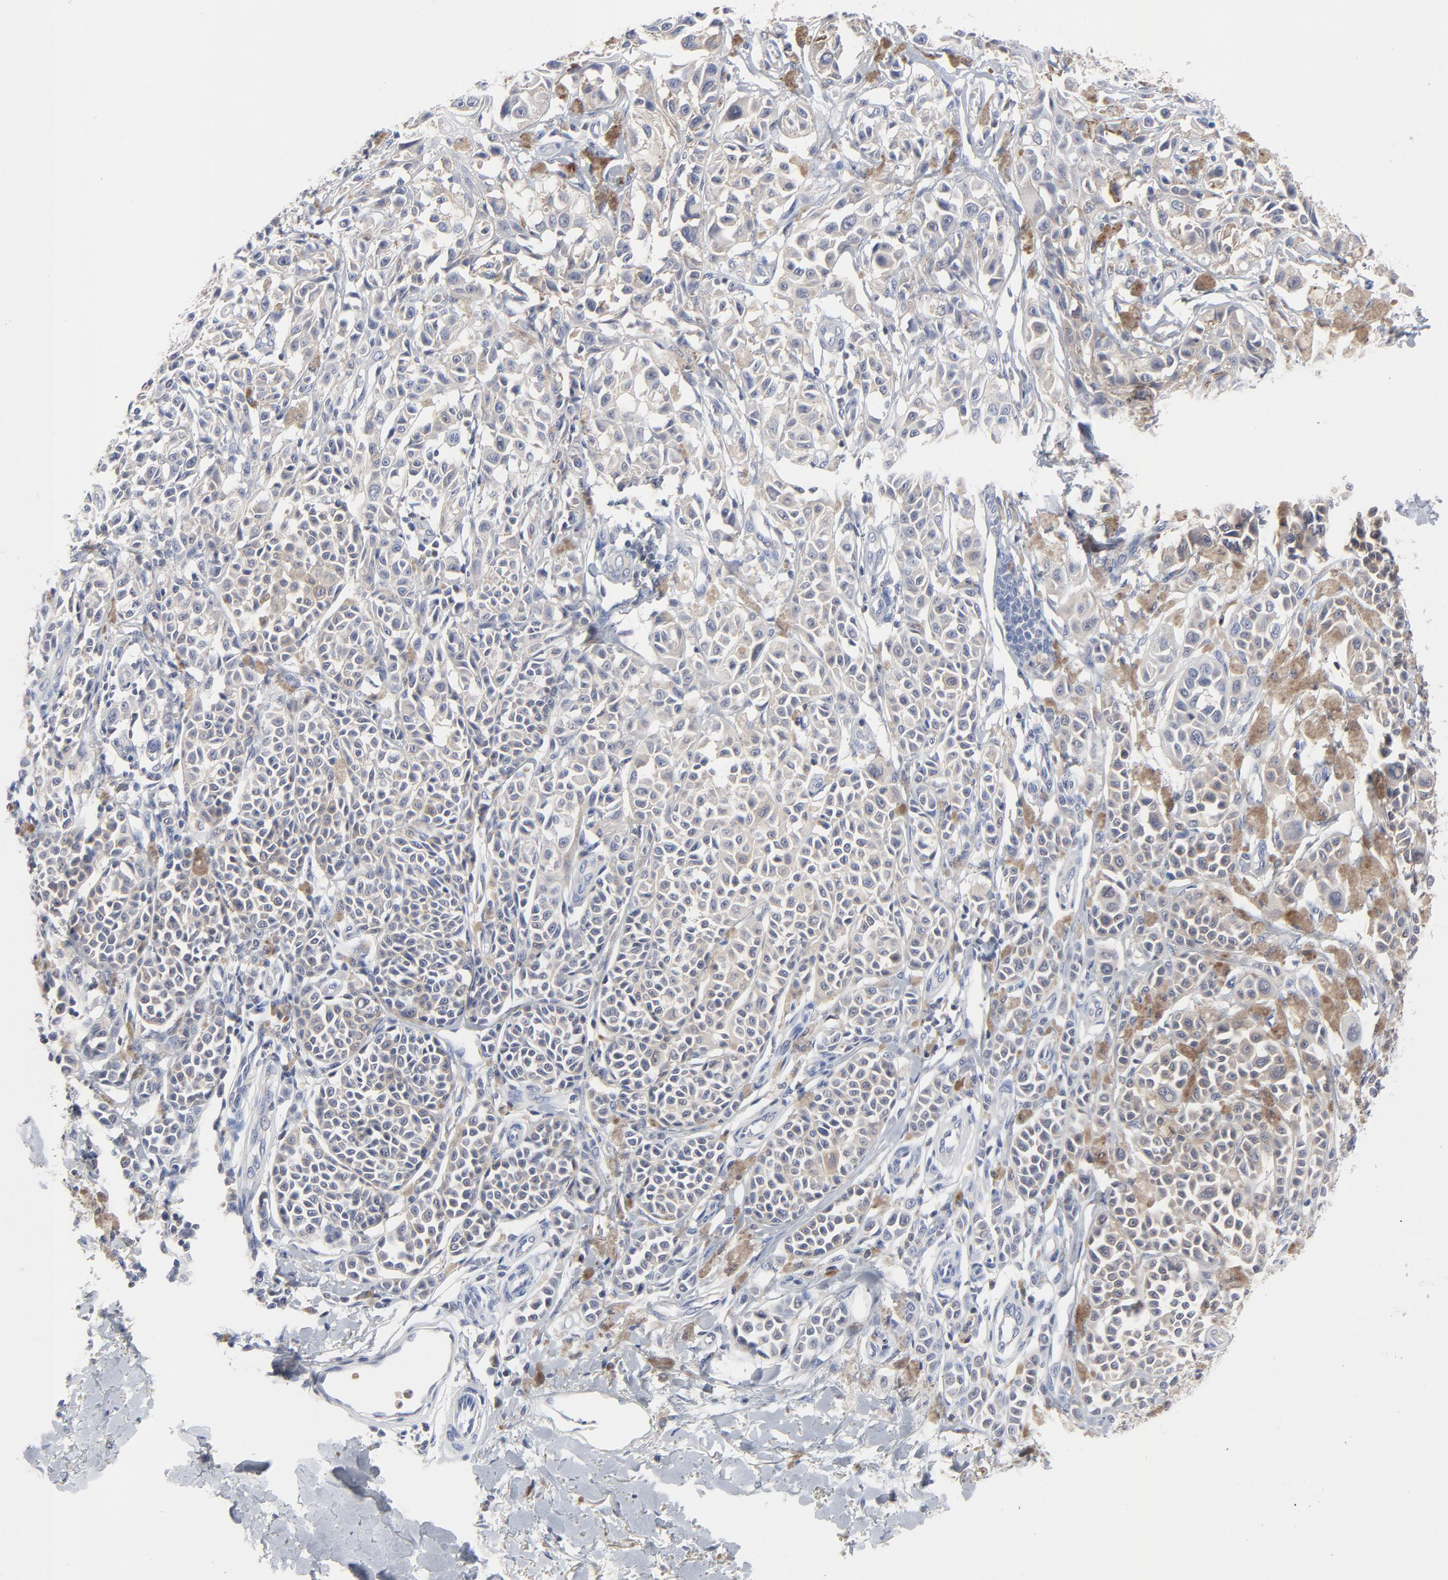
{"staining": {"intensity": "weak", "quantity": "25%-75%", "location": "cytoplasmic/membranous"}, "tissue": "melanoma", "cell_type": "Tumor cells", "image_type": "cancer", "snomed": [{"axis": "morphology", "description": "Malignant melanoma, NOS"}, {"axis": "topography", "description": "Skin"}], "caption": "Immunohistochemistry (IHC) staining of melanoma, which reveals low levels of weak cytoplasmic/membranous positivity in approximately 25%-75% of tumor cells indicating weak cytoplasmic/membranous protein expression. The staining was performed using DAB (brown) for protein detection and nuclei were counterstained in hematoxylin (blue).", "gene": "CAB39L", "patient": {"sex": "female", "age": 38}}